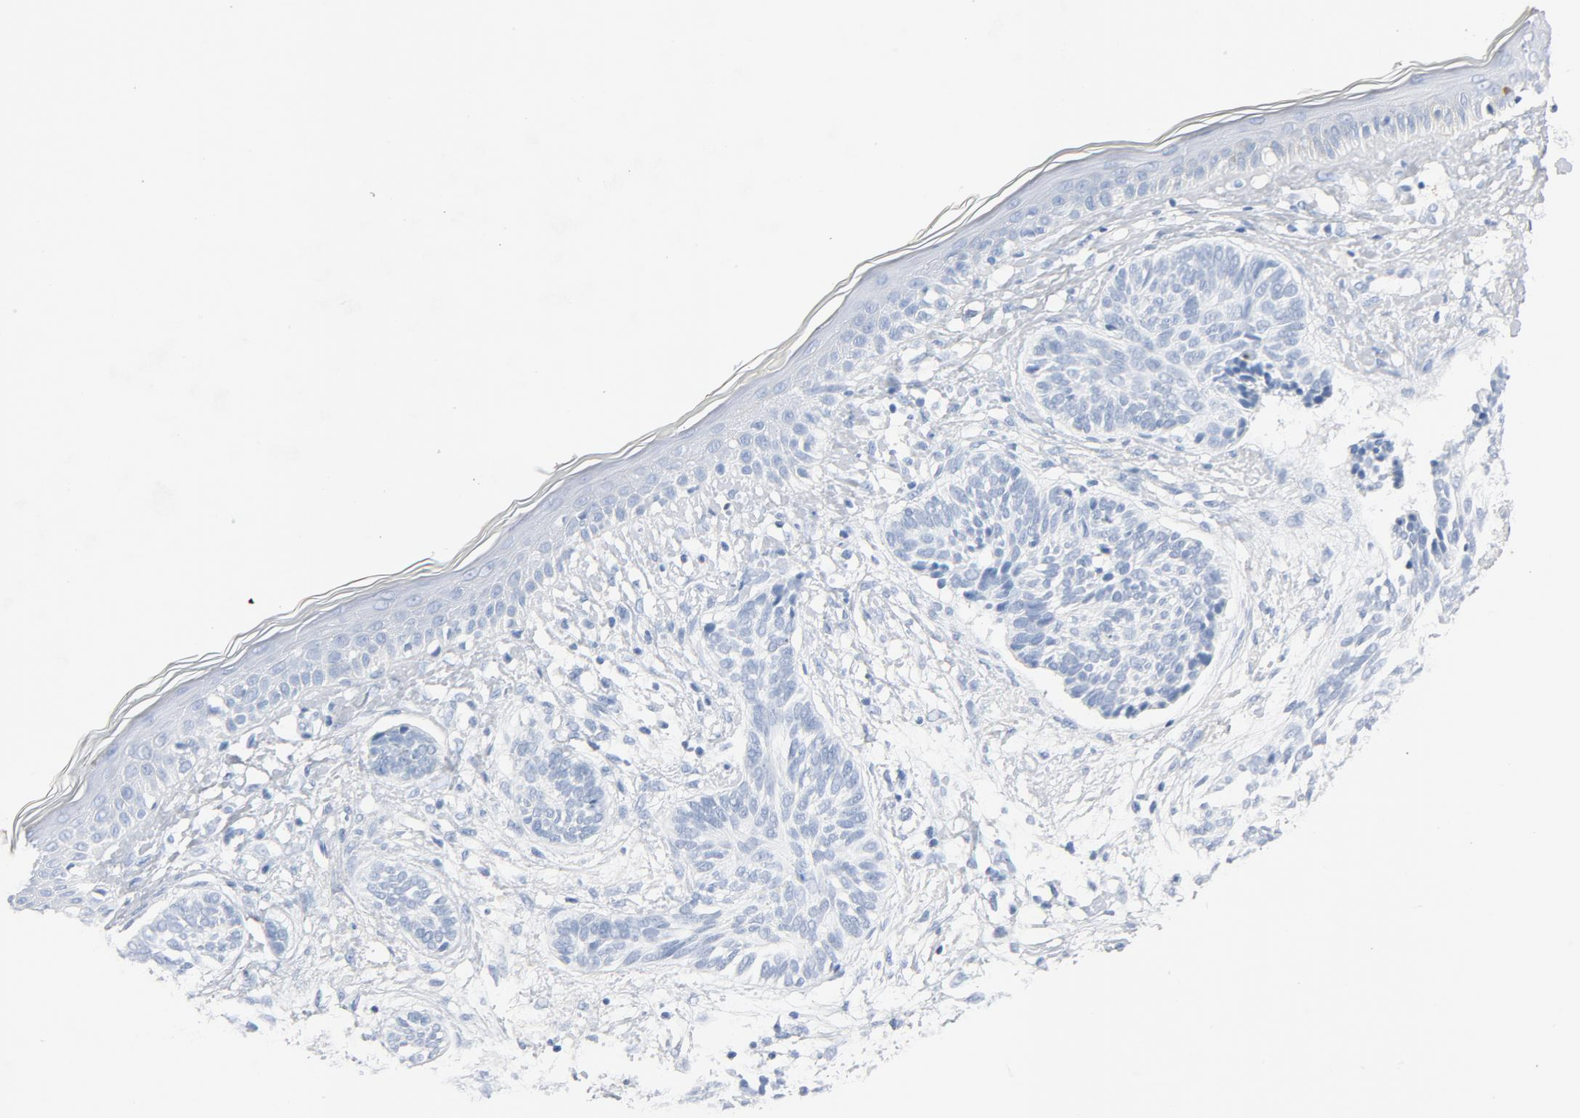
{"staining": {"intensity": "negative", "quantity": "none", "location": "none"}, "tissue": "skin cancer", "cell_type": "Tumor cells", "image_type": "cancer", "snomed": [{"axis": "morphology", "description": "Normal tissue, NOS"}, {"axis": "morphology", "description": "Basal cell carcinoma"}, {"axis": "topography", "description": "Skin"}], "caption": "Tumor cells show no significant protein positivity in basal cell carcinoma (skin). The staining was performed using DAB (3,3'-diaminobenzidine) to visualize the protein expression in brown, while the nuclei were stained in blue with hematoxylin (Magnification: 20x).", "gene": "PTPRB", "patient": {"sex": "male", "age": 63}}